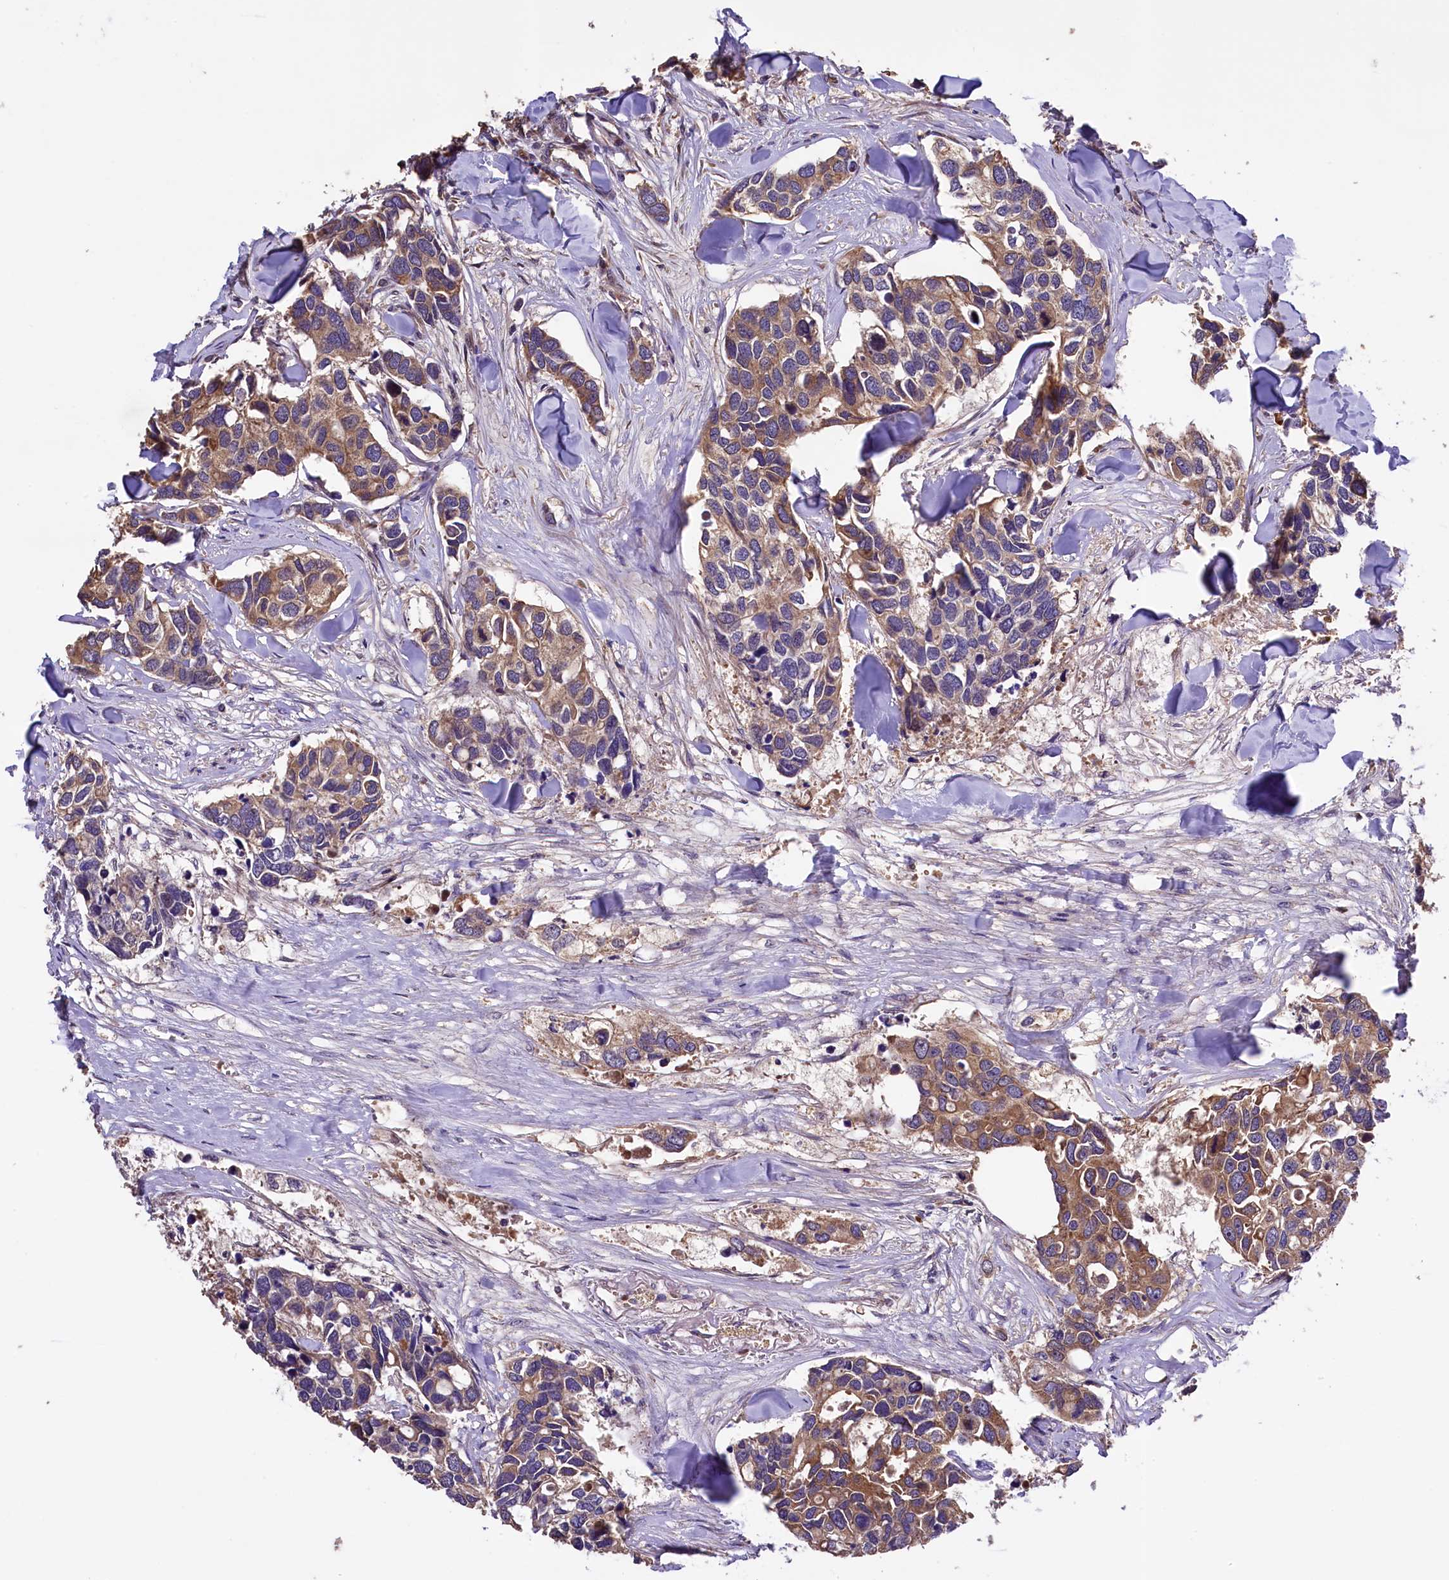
{"staining": {"intensity": "moderate", "quantity": ">75%", "location": "cytoplasmic/membranous"}, "tissue": "breast cancer", "cell_type": "Tumor cells", "image_type": "cancer", "snomed": [{"axis": "morphology", "description": "Duct carcinoma"}, {"axis": "topography", "description": "Breast"}], "caption": "Moderate cytoplasmic/membranous expression is present in about >75% of tumor cells in breast invasive ductal carcinoma.", "gene": "KLC2", "patient": {"sex": "female", "age": 83}}